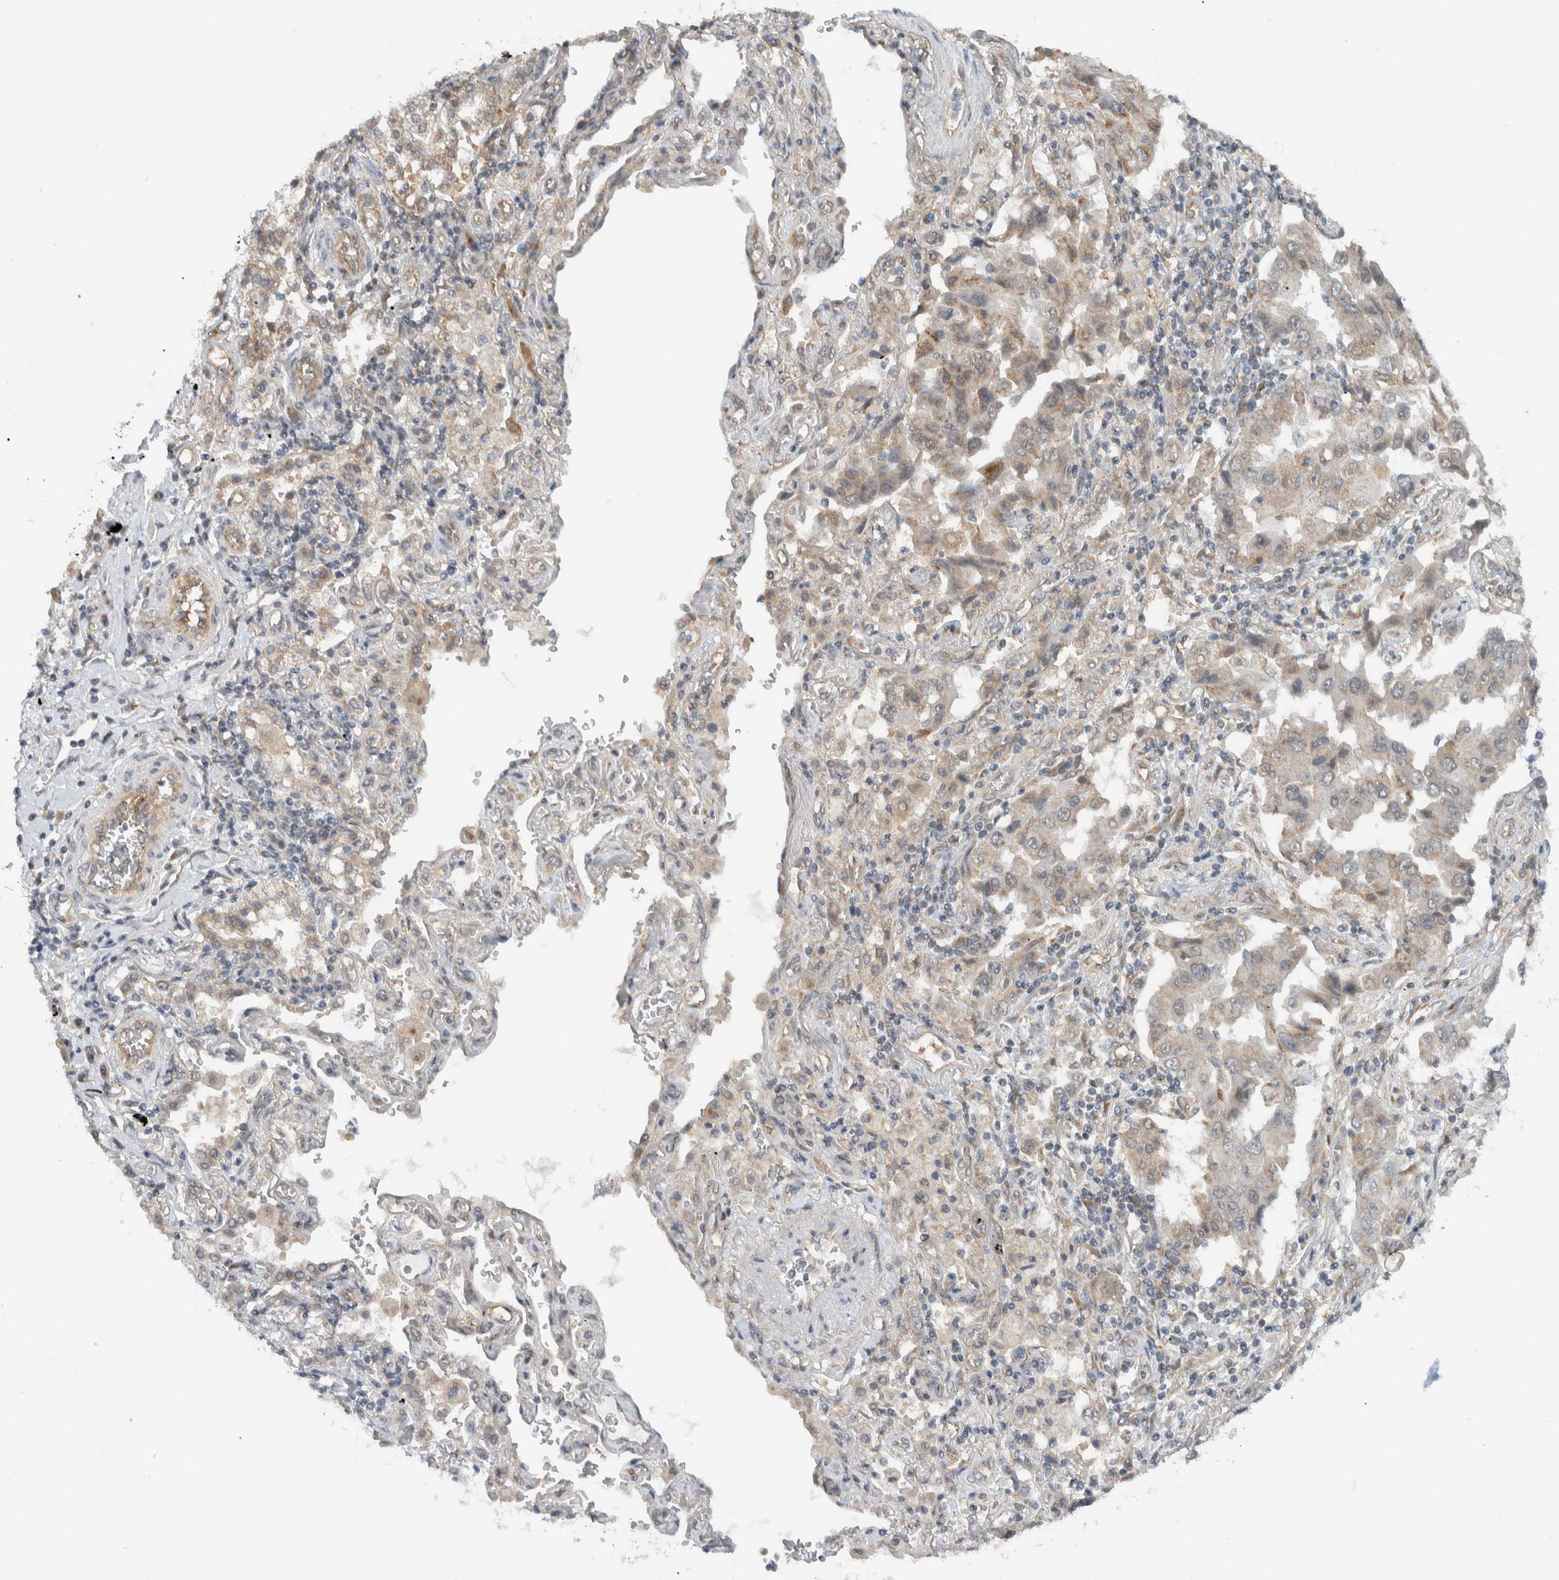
{"staining": {"intensity": "weak", "quantity": "25%-75%", "location": "cytoplasmic/membranous"}, "tissue": "lung cancer", "cell_type": "Tumor cells", "image_type": "cancer", "snomed": [{"axis": "morphology", "description": "Adenocarcinoma, NOS"}, {"axis": "topography", "description": "Lung"}], "caption": "DAB (3,3'-diaminobenzidine) immunohistochemical staining of human lung adenocarcinoma reveals weak cytoplasmic/membranous protein positivity in about 25%-75% of tumor cells.", "gene": "RERE", "patient": {"sex": "female", "age": 65}}